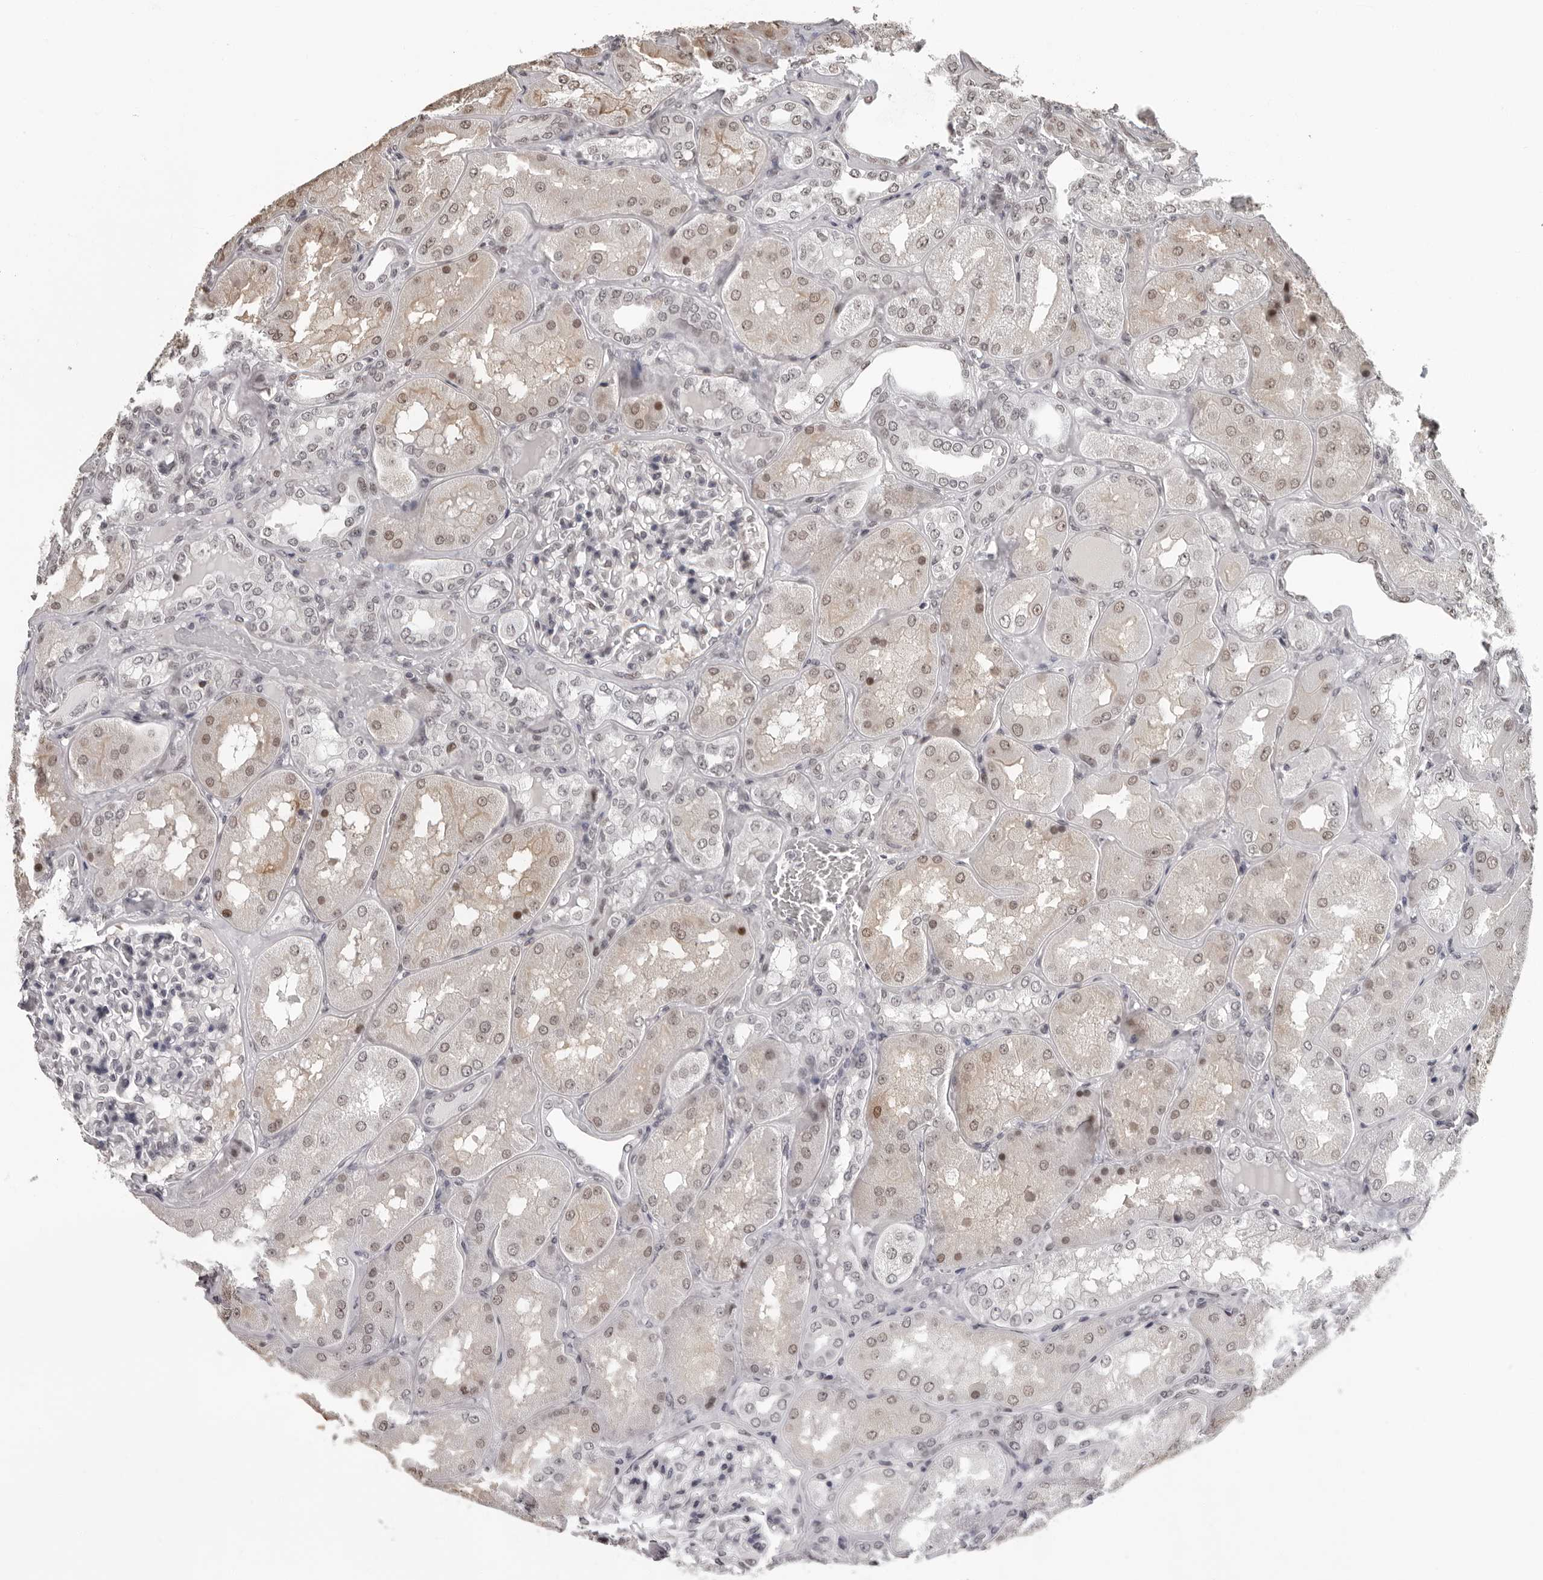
{"staining": {"intensity": "weak", "quantity": "<25%", "location": "nuclear"}, "tissue": "kidney", "cell_type": "Cells in glomeruli", "image_type": "normal", "snomed": [{"axis": "morphology", "description": "Normal tissue, NOS"}, {"axis": "topography", "description": "Kidney"}], "caption": "This micrograph is of unremarkable kidney stained with immunohistochemistry (IHC) to label a protein in brown with the nuclei are counter-stained blue. There is no staining in cells in glomeruli. (Brightfield microscopy of DAB (3,3'-diaminobenzidine) immunohistochemistry at high magnification).", "gene": "ORC1", "patient": {"sex": "female", "age": 56}}